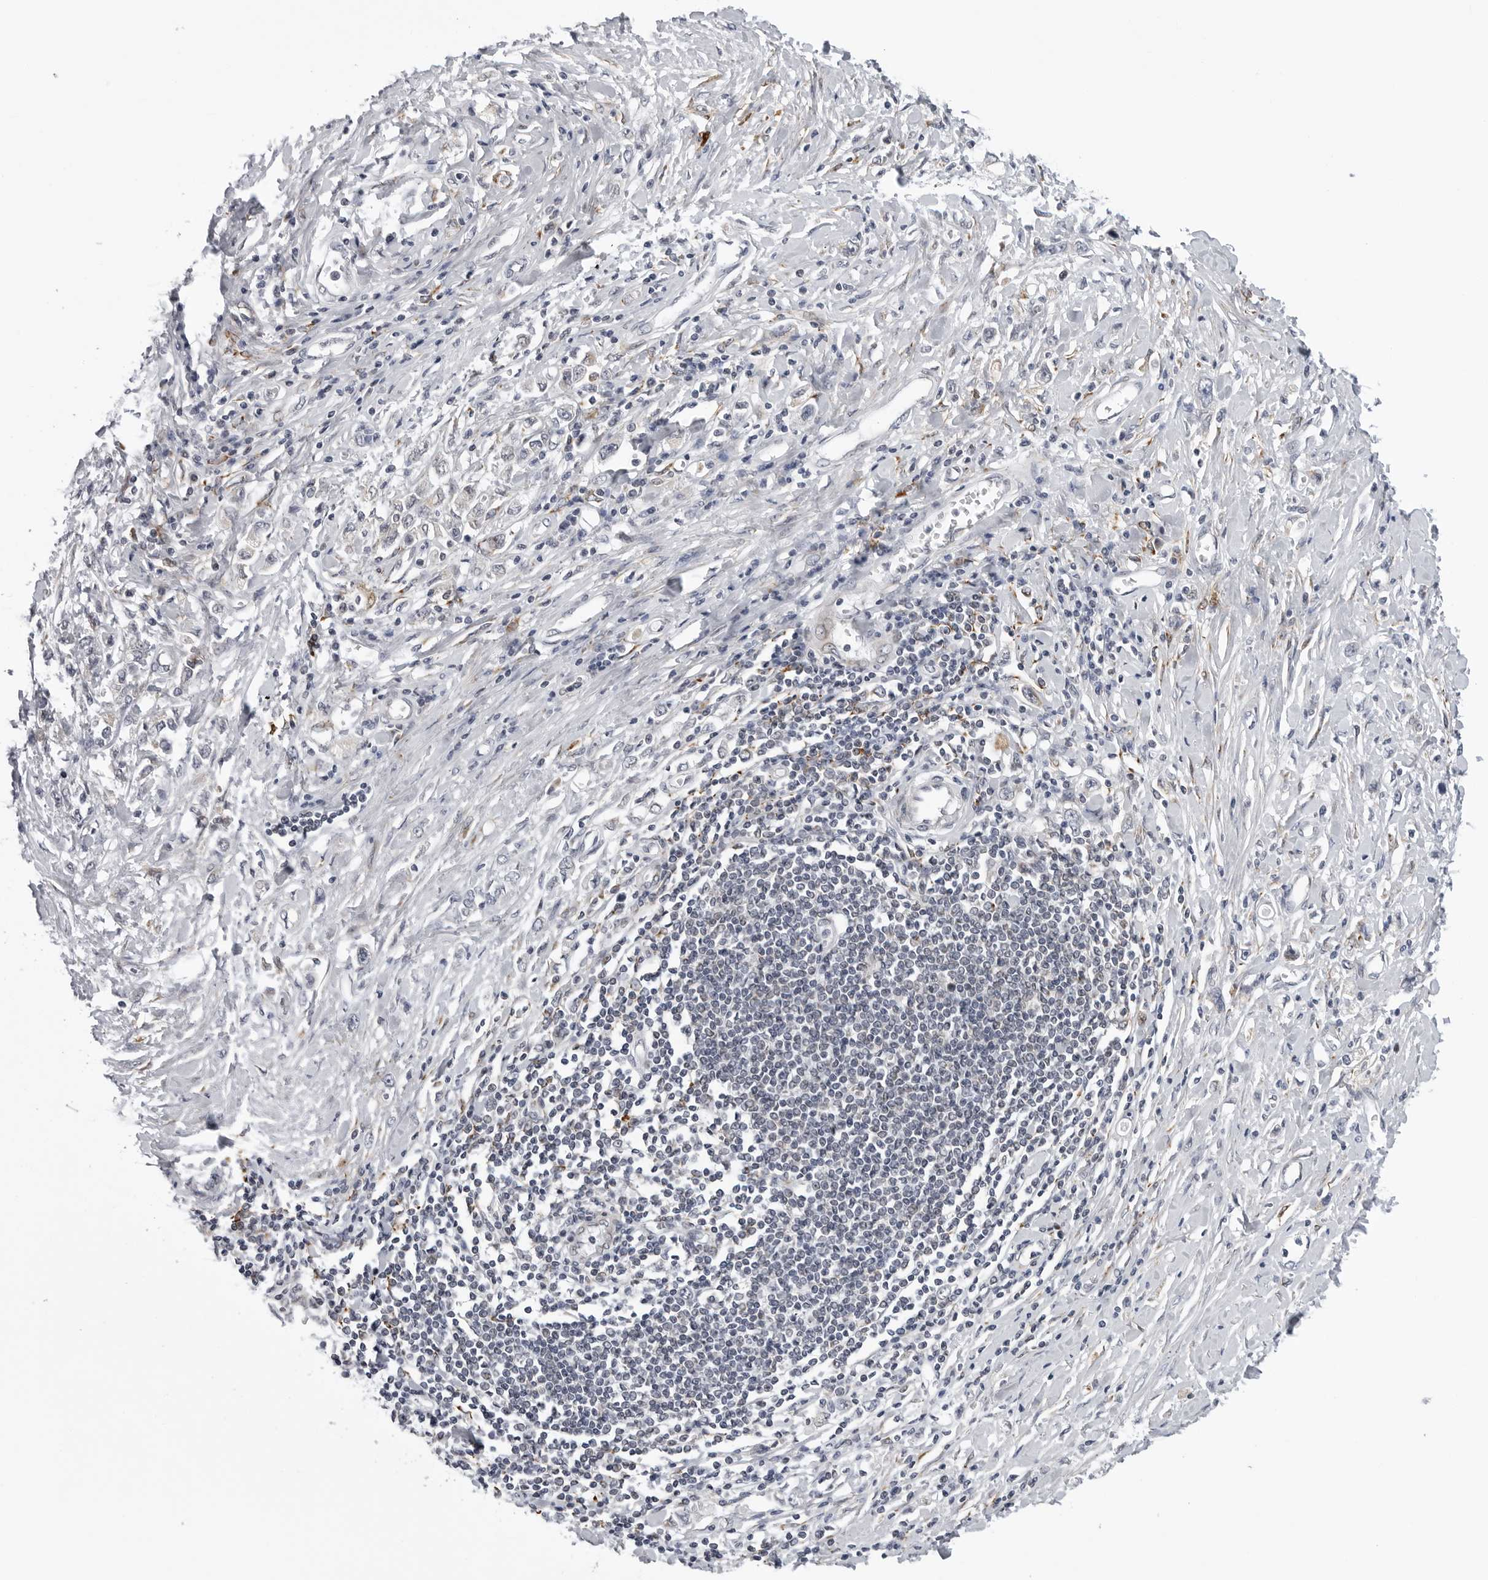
{"staining": {"intensity": "negative", "quantity": "none", "location": "none"}, "tissue": "stomach cancer", "cell_type": "Tumor cells", "image_type": "cancer", "snomed": [{"axis": "morphology", "description": "Adenocarcinoma, NOS"}, {"axis": "topography", "description": "Stomach"}], "caption": "An image of adenocarcinoma (stomach) stained for a protein demonstrates no brown staining in tumor cells. (Stains: DAB (3,3'-diaminobenzidine) immunohistochemistry with hematoxylin counter stain, Microscopy: brightfield microscopy at high magnification).", "gene": "CDK20", "patient": {"sex": "female", "age": 76}}